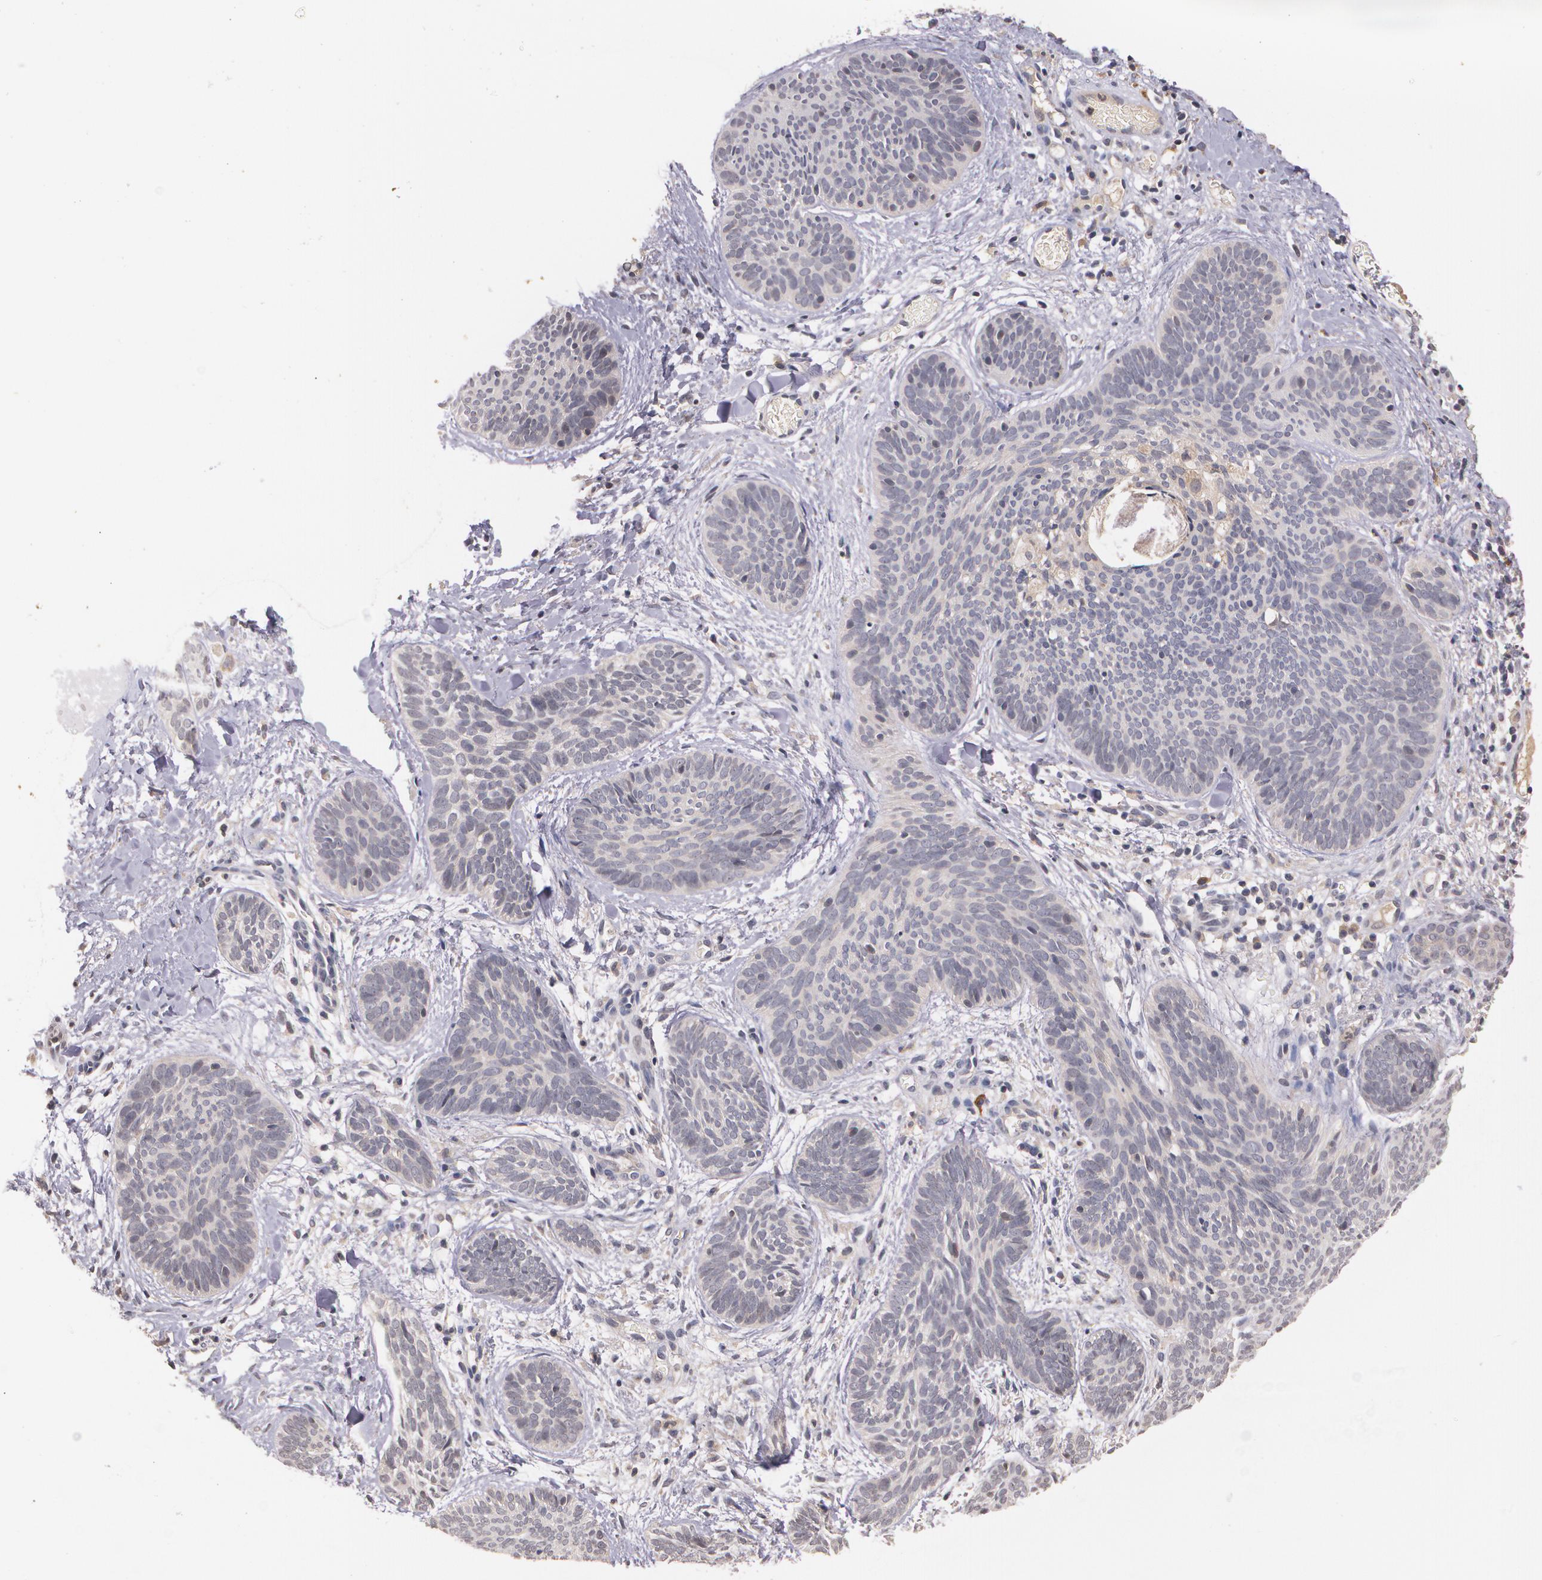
{"staining": {"intensity": "negative", "quantity": "none", "location": "none"}, "tissue": "skin cancer", "cell_type": "Tumor cells", "image_type": "cancer", "snomed": [{"axis": "morphology", "description": "Basal cell carcinoma"}, {"axis": "topography", "description": "Skin"}], "caption": "The photomicrograph exhibits no staining of tumor cells in skin basal cell carcinoma.", "gene": "IFNGR2", "patient": {"sex": "female", "age": 81}}